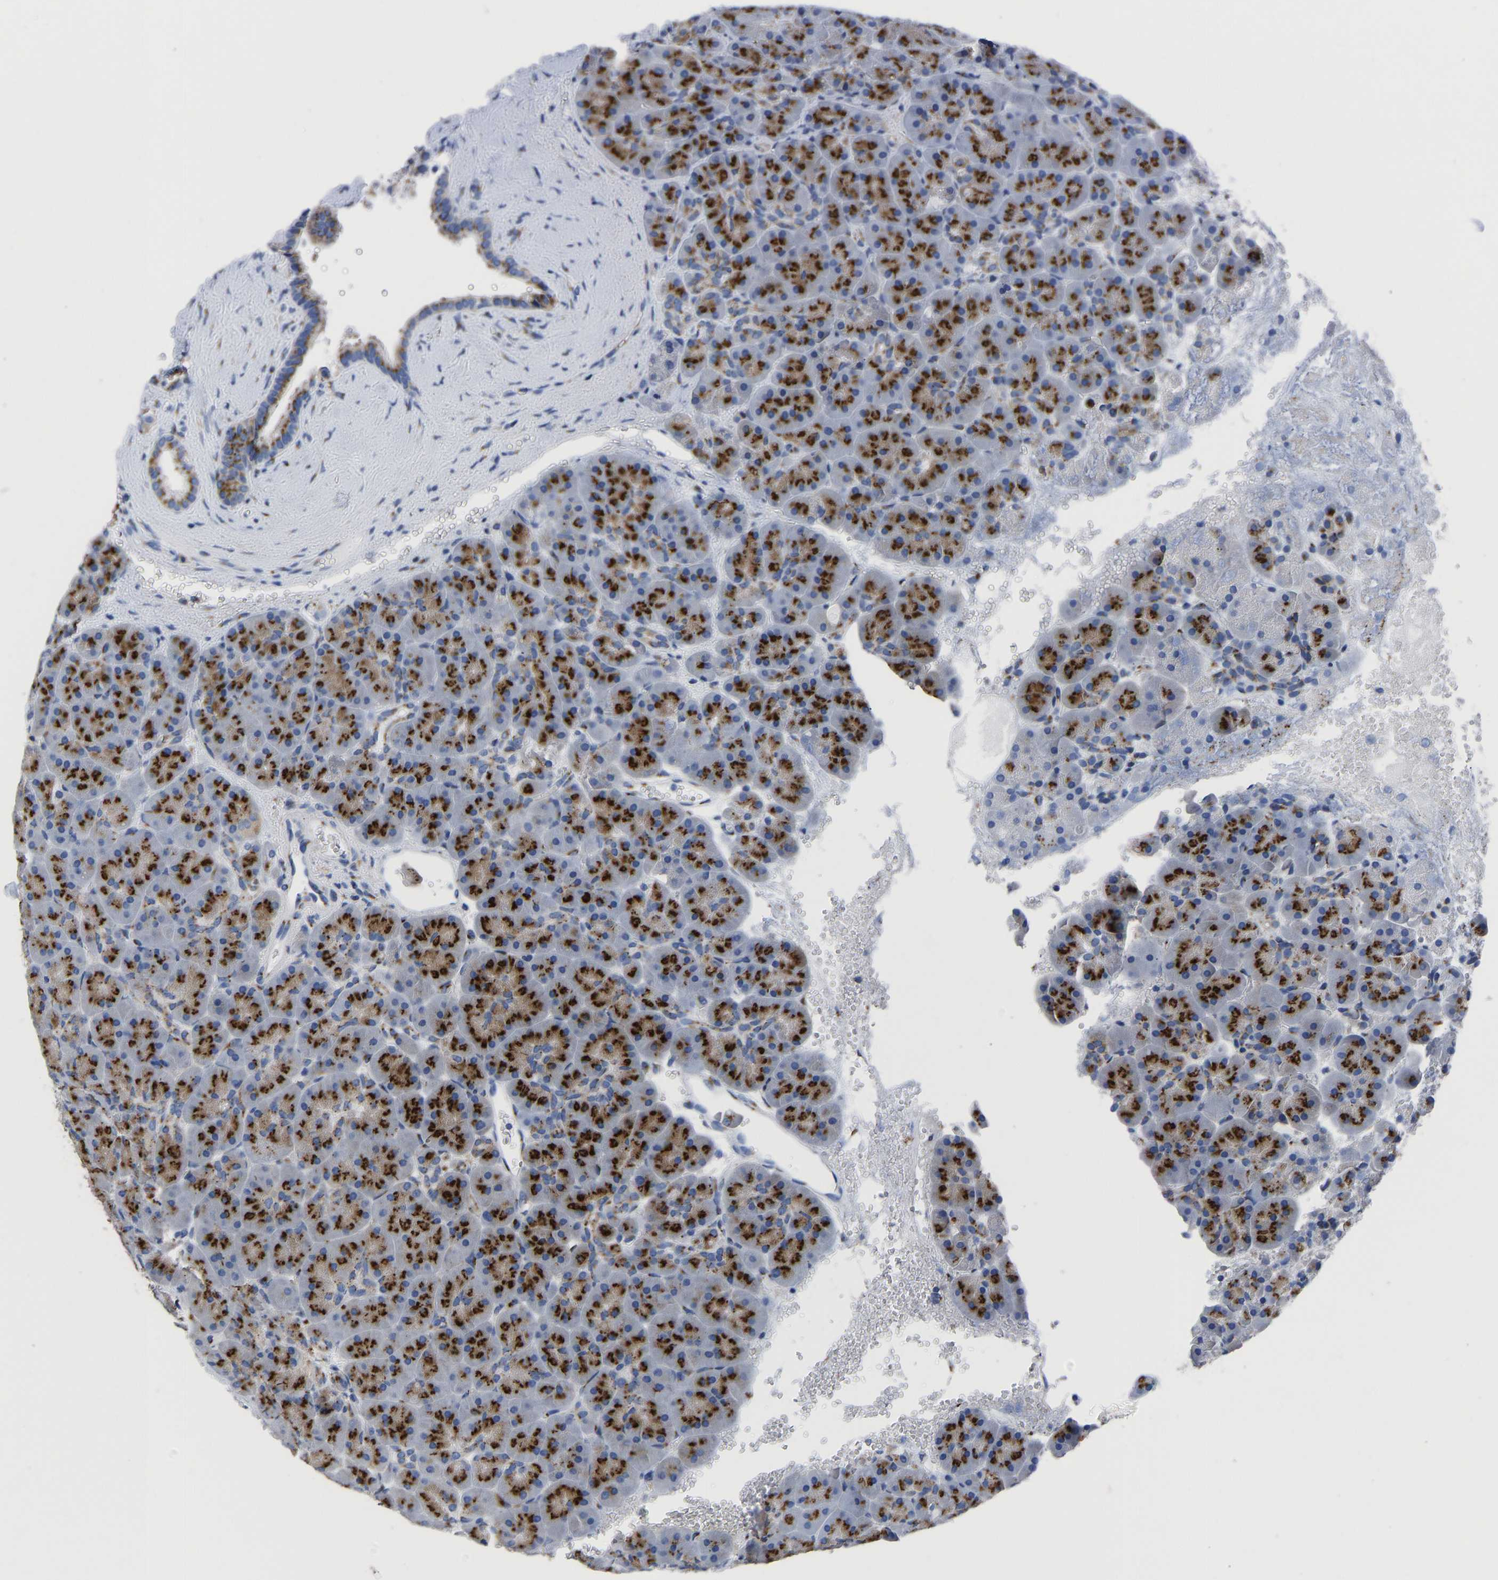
{"staining": {"intensity": "strong", "quantity": ">75%", "location": "cytoplasmic/membranous"}, "tissue": "pancreas", "cell_type": "Exocrine glandular cells", "image_type": "normal", "snomed": [{"axis": "morphology", "description": "Normal tissue, NOS"}, {"axis": "topography", "description": "Pancreas"}], "caption": "Benign pancreas was stained to show a protein in brown. There is high levels of strong cytoplasmic/membranous positivity in about >75% of exocrine glandular cells.", "gene": "TMEM87A", "patient": {"sex": "male", "age": 66}}